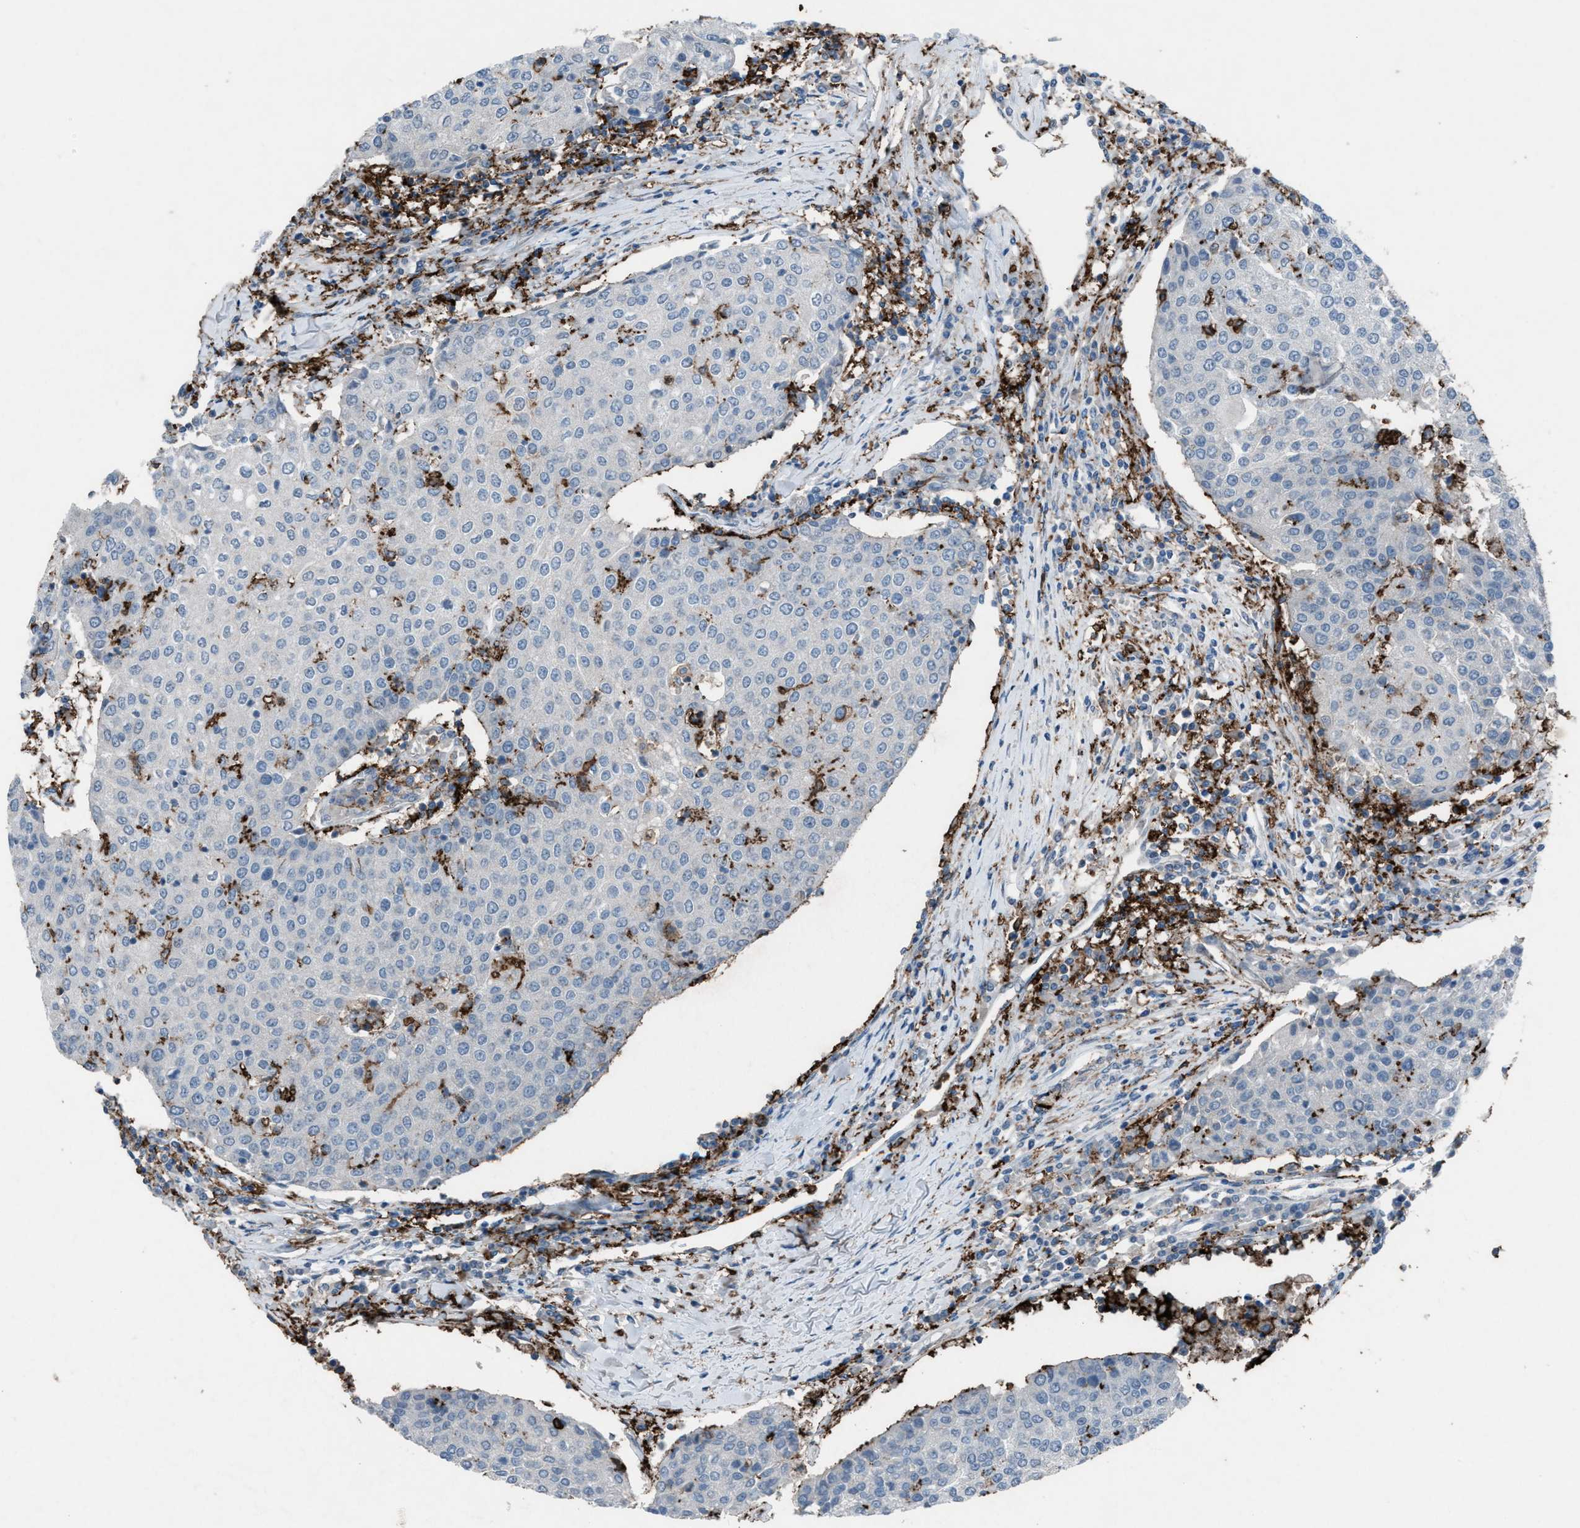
{"staining": {"intensity": "negative", "quantity": "none", "location": "none"}, "tissue": "urothelial cancer", "cell_type": "Tumor cells", "image_type": "cancer", "snomed": [{"axis": "morphology", "description": "Urothelial carcinoma, High grade"}, {"axis": "topography", "description": "Urinary bladder"}], "caption": "Human high-grade urothelial carcinoma stained for a protein using IHC demonstrates no staining in tumor cells.", "gene": "FCER1G", "patient": {"sex": "female", "age": 85}}